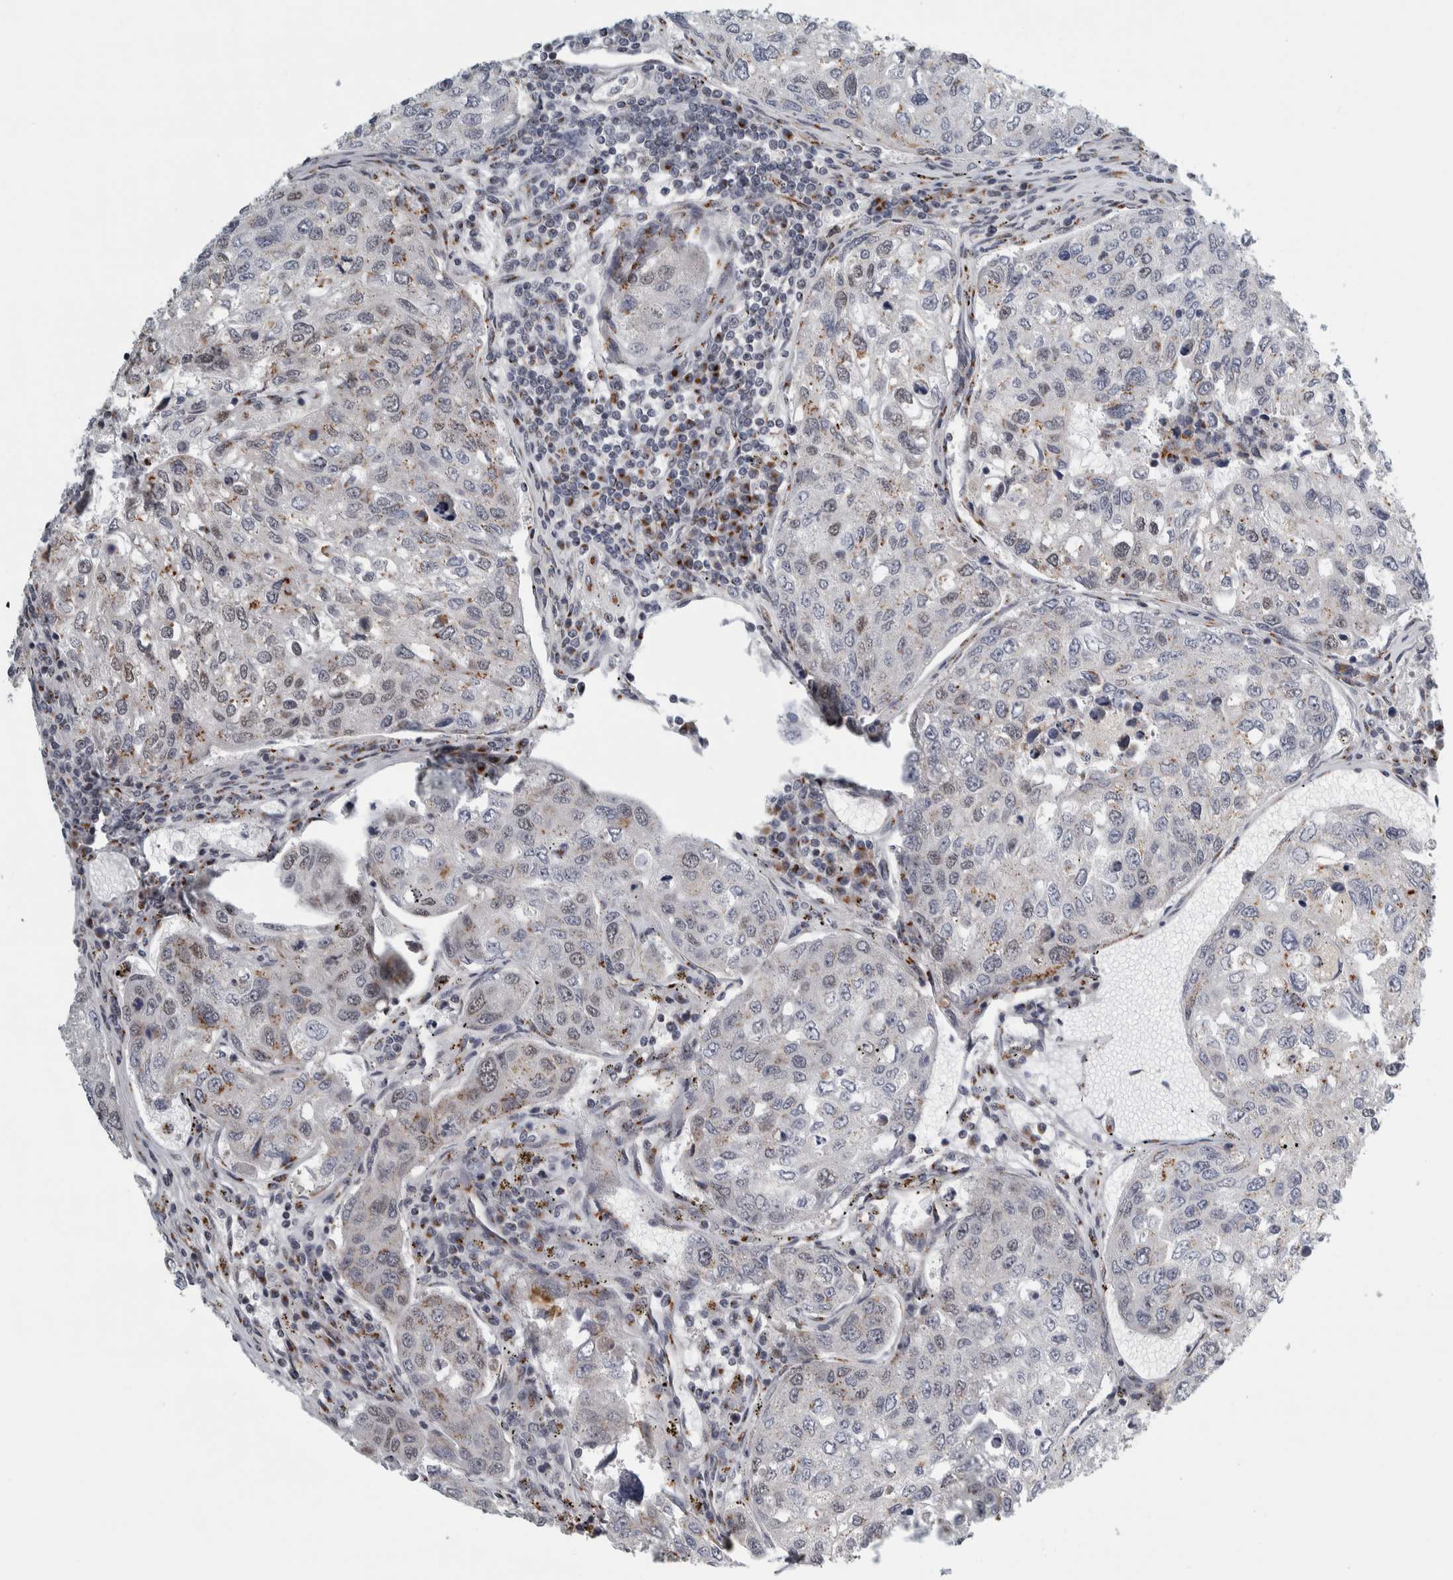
{"staining": {"intensity": "moderate", "quantity": "<25%", "location": "nuclear"}, "tissue": "urothelial cancer", "cell_type": "Tumor cells", "image_type": "cancer", "snomed": [{"axis": "morphology", "description": "Urothelial carcinoma, High grade"}, {"axis": "topography", "description": "Lymph node"}, {"axis": "topography", "description": "Urinary bladder"}], "caption": "Immunohistochemistry staining of urothelial carcinoma (high-grade), which shows low levels of moderate nuclear staining in approximately <25% of tumor cells indicating moderate nuclear protein positivity. The staining was performed using DAB (3,3'-diaminobenzidine) (brown) for protein detection and nuclei were counterstained in hematoxylin (blue).", "gene": "ZMYND8", "patient": {"sex": "male", "age": 51}}